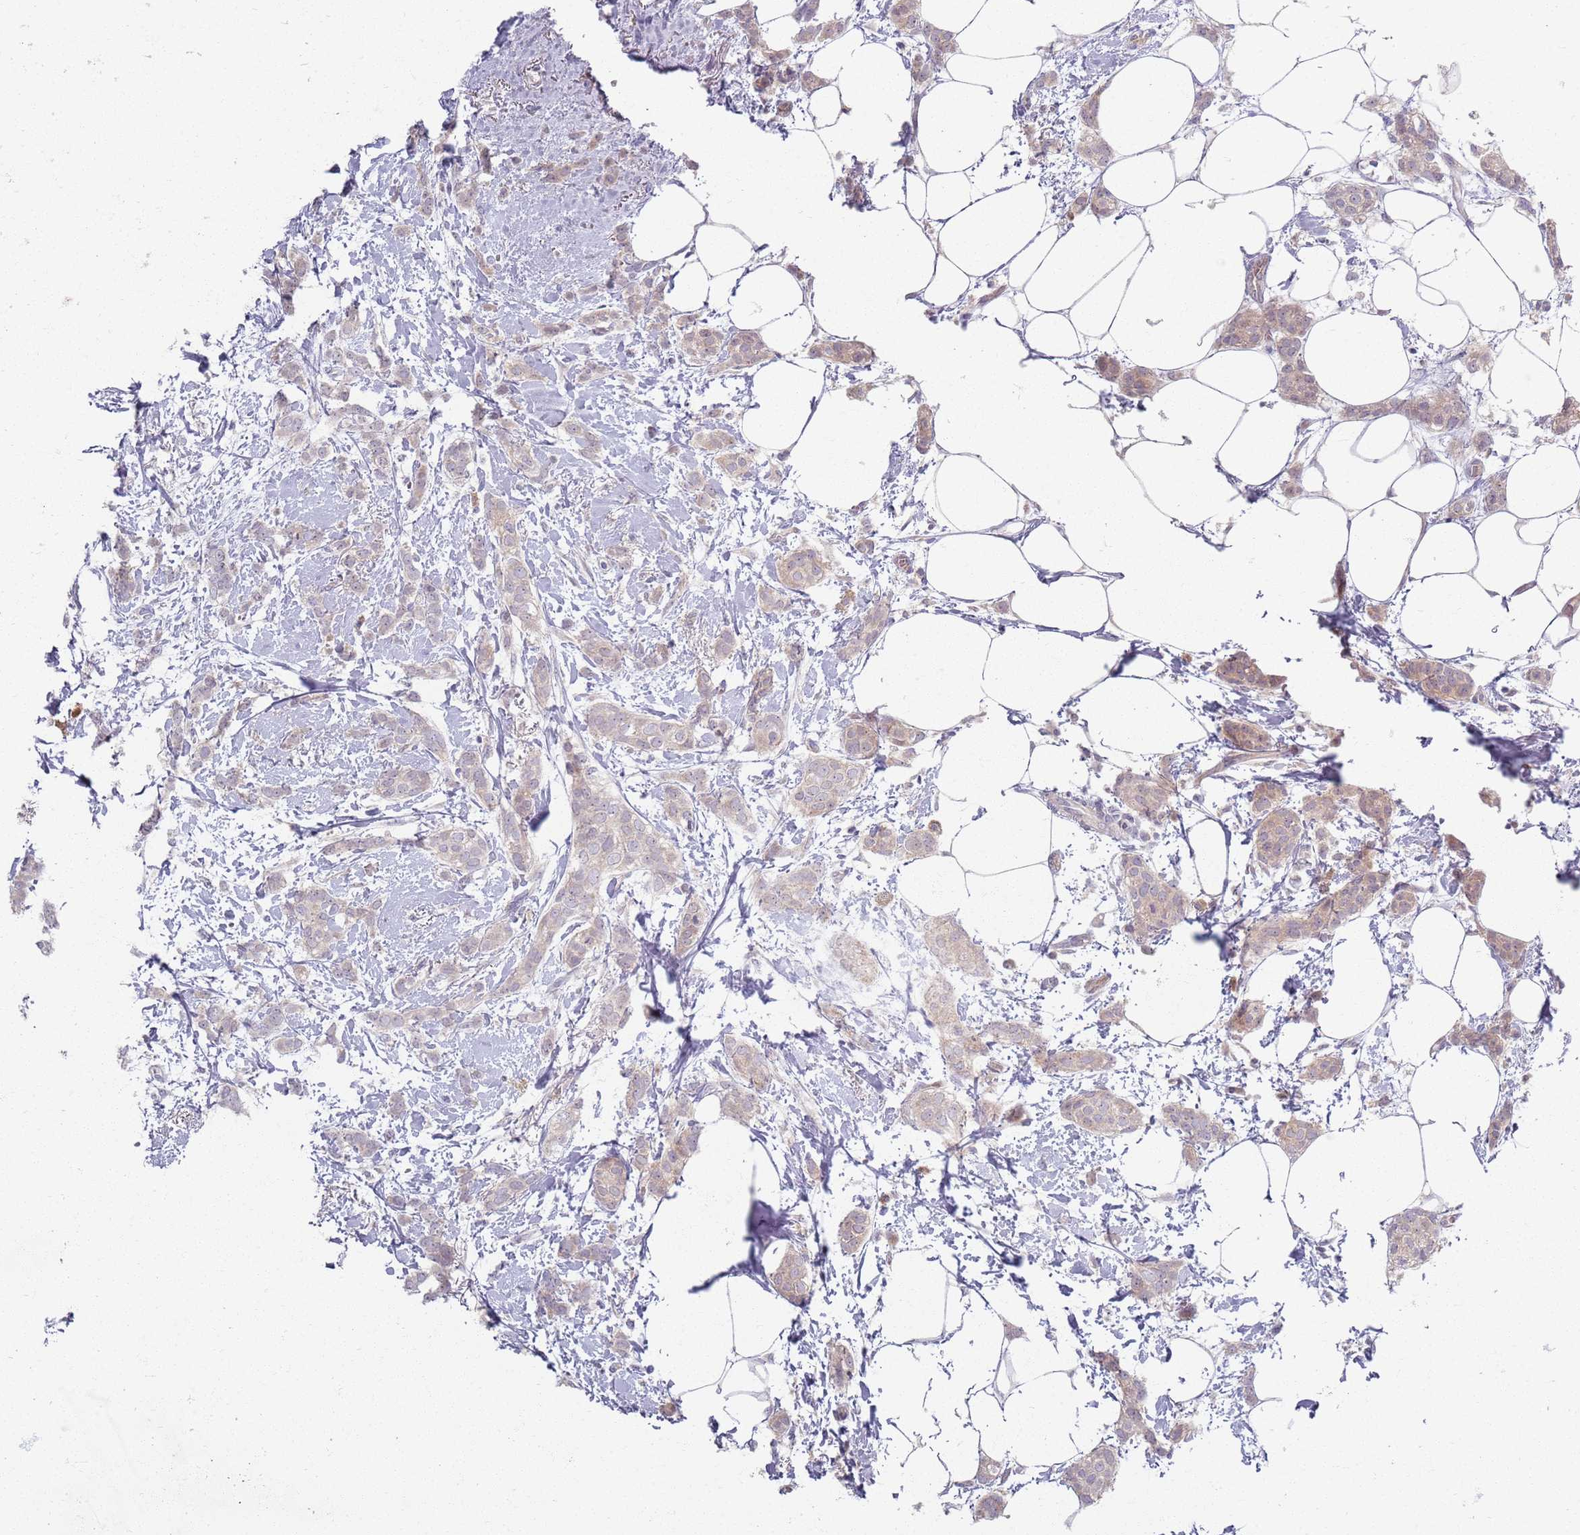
{"staining": {"intensity": "weak", "quantity": "<25%", "location": "cytoplasmic/membranous"}, "tissue": "breast cancer", "cell_type": "Tumor cells", "image_type": "cancer", "snomed": [{"axis": "morphology", "description": "Duct carcinoma"}, {"axis": "topography", "description": "Breast"}], "caption": "Breast cancer was stained to show a protein in brown. There is no significant staining in tumor cells.", "gene": "ZDHHC2", "patient": {"sex": "female", "age": 72}}